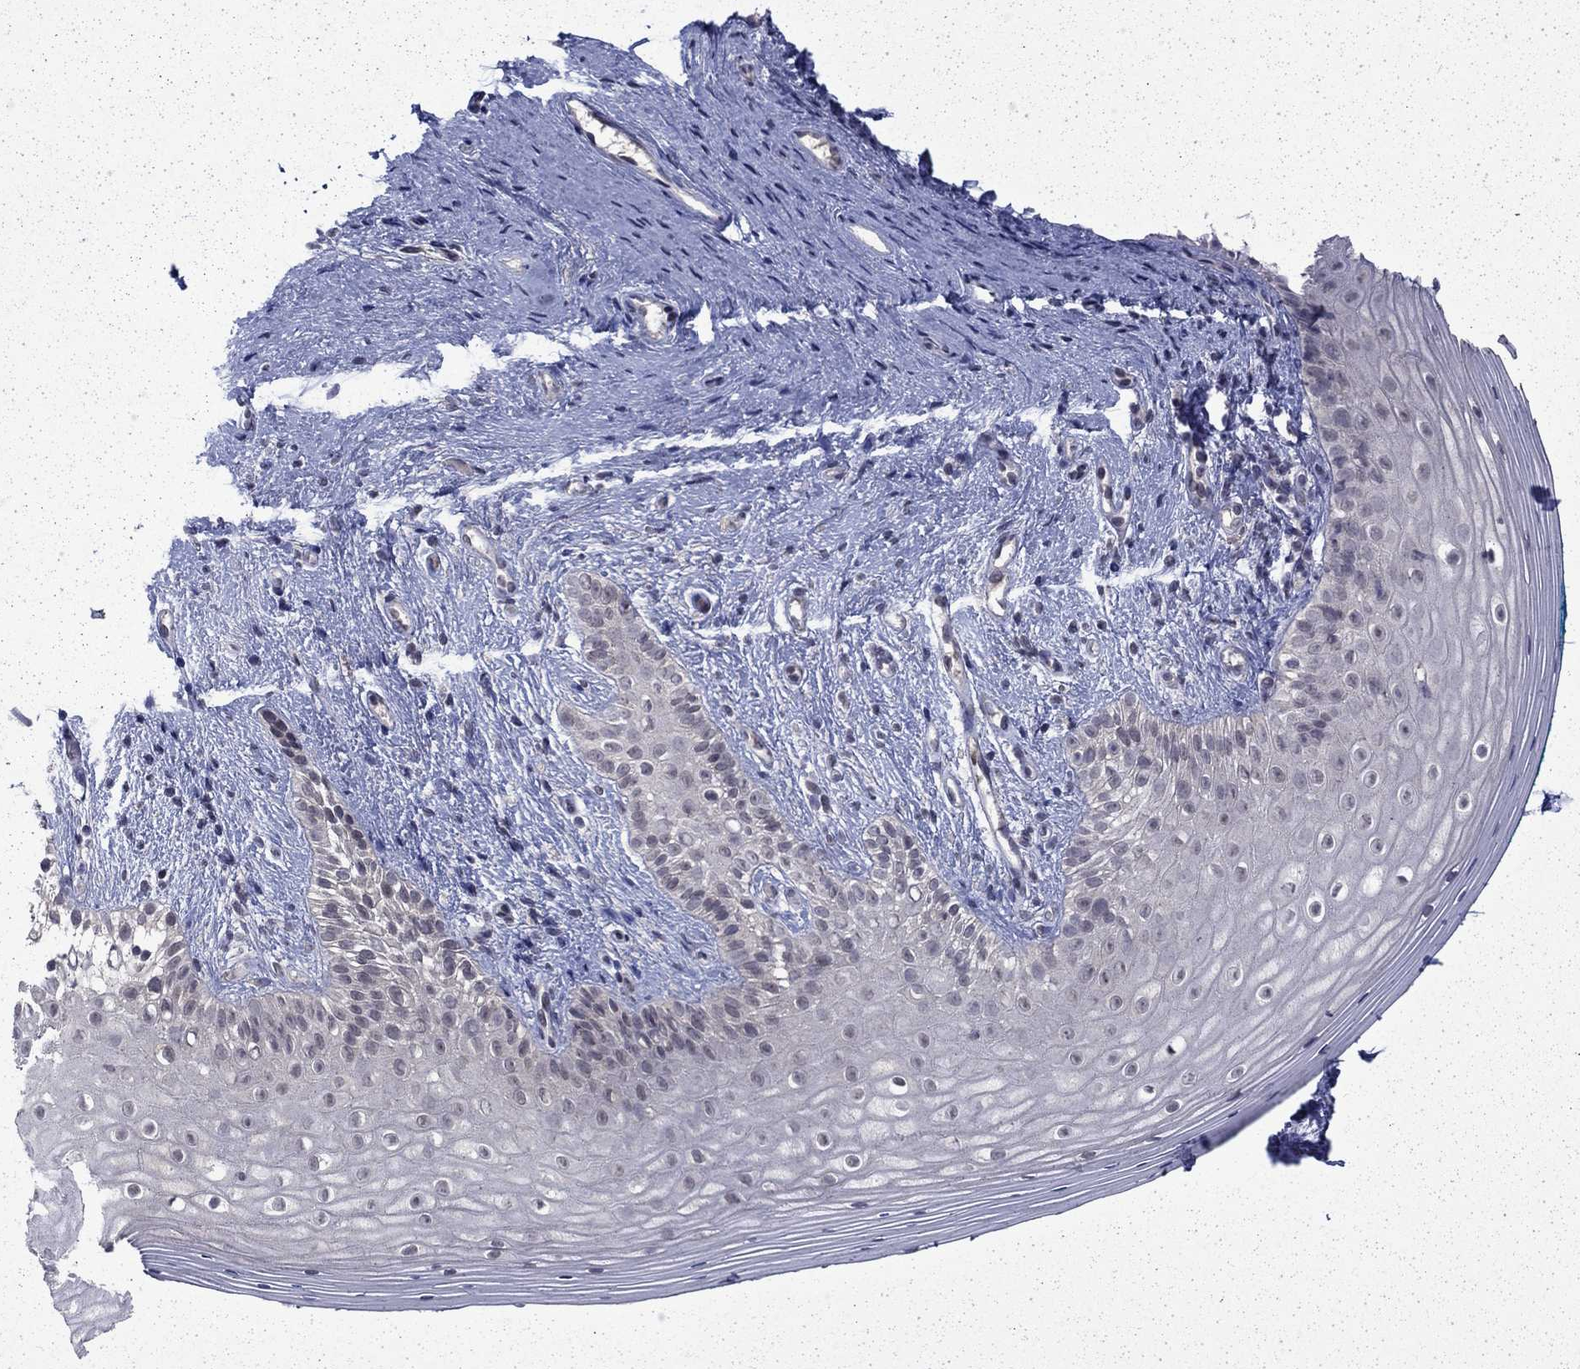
{"staining": {"intensity": "negative", "quantity": "none", "location": "none"}, "tissue": "vagina", "cell_type": "Squamous epithelial cells", "image_type": "normal", "snomed": [{"axis": "morphology", "description": "Normal tissue, NOS"}, {"axis": "topography", "description": "Vagina"}], "caption": "The micrograph displays no significant expression in squamous epithelial cells of vagina. The staining was performed using DAB to visualize the protein expression in brown, while the nuclei were stained in blue with hematoxylin (Magnification: 20x).", "gene": "CHAT", "patient": {"sex": "female", "age": 47}}